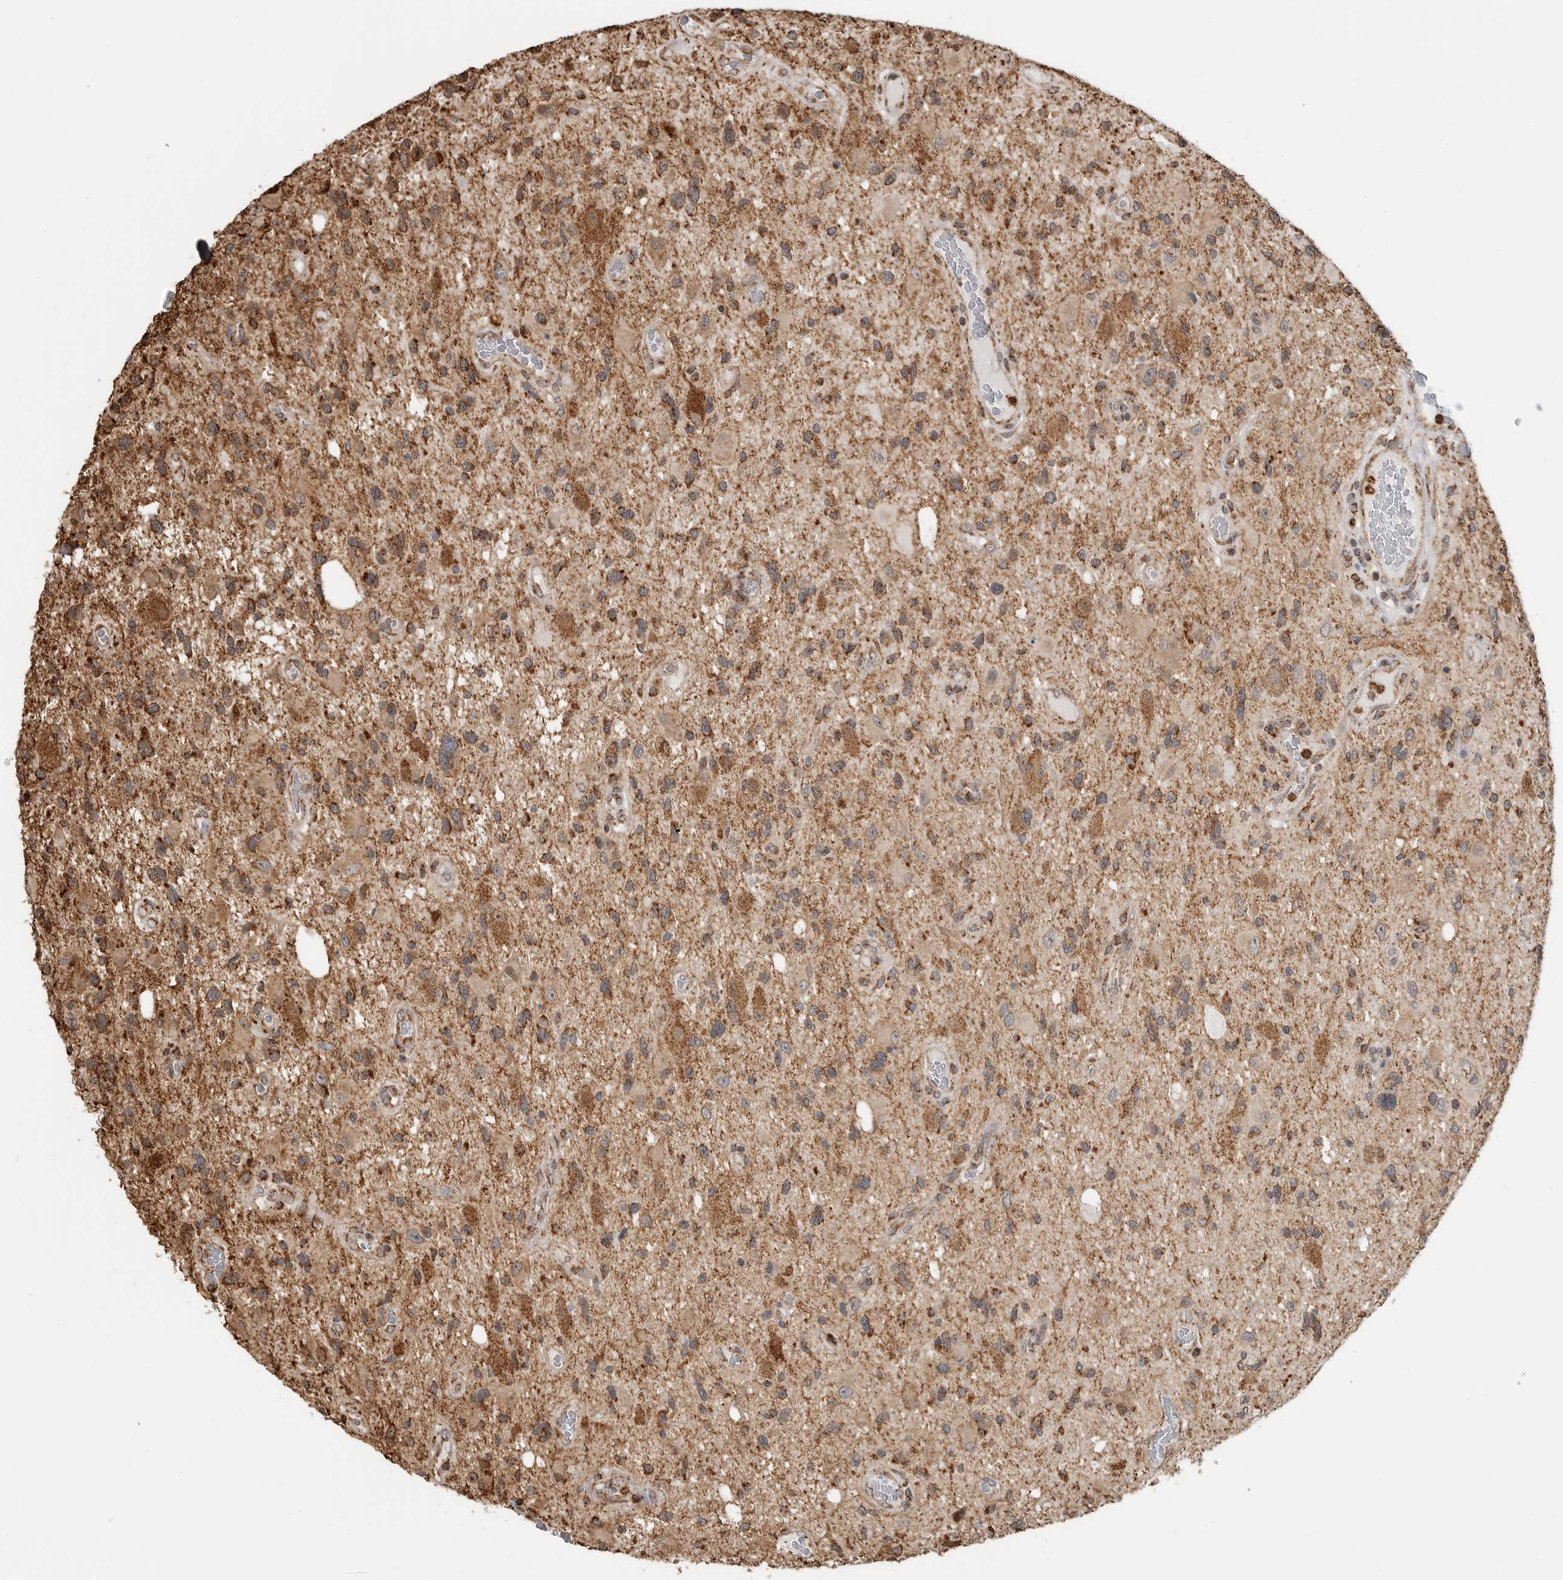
{"staining": {"intensity": "weak", "quantity": ">75%", "location": "cytoplasmic/membranous"}, "tissue": "glioma", "cell_type": "Tumor cells", "image_type": "cancer", "snomed": [{"axis": "morphology", "description": "Glioma, malignant, High grade"}, {"axis": "topography", "description": "Brain"}], "caption": "Immunohistochemical staining of human glioma demonstrates low levels of weak cytoplasmic/membranous expression in approximately >75% of tumor cells.", "gene": "GCNT2", "patient": {"sex": "male", "age": 33}}